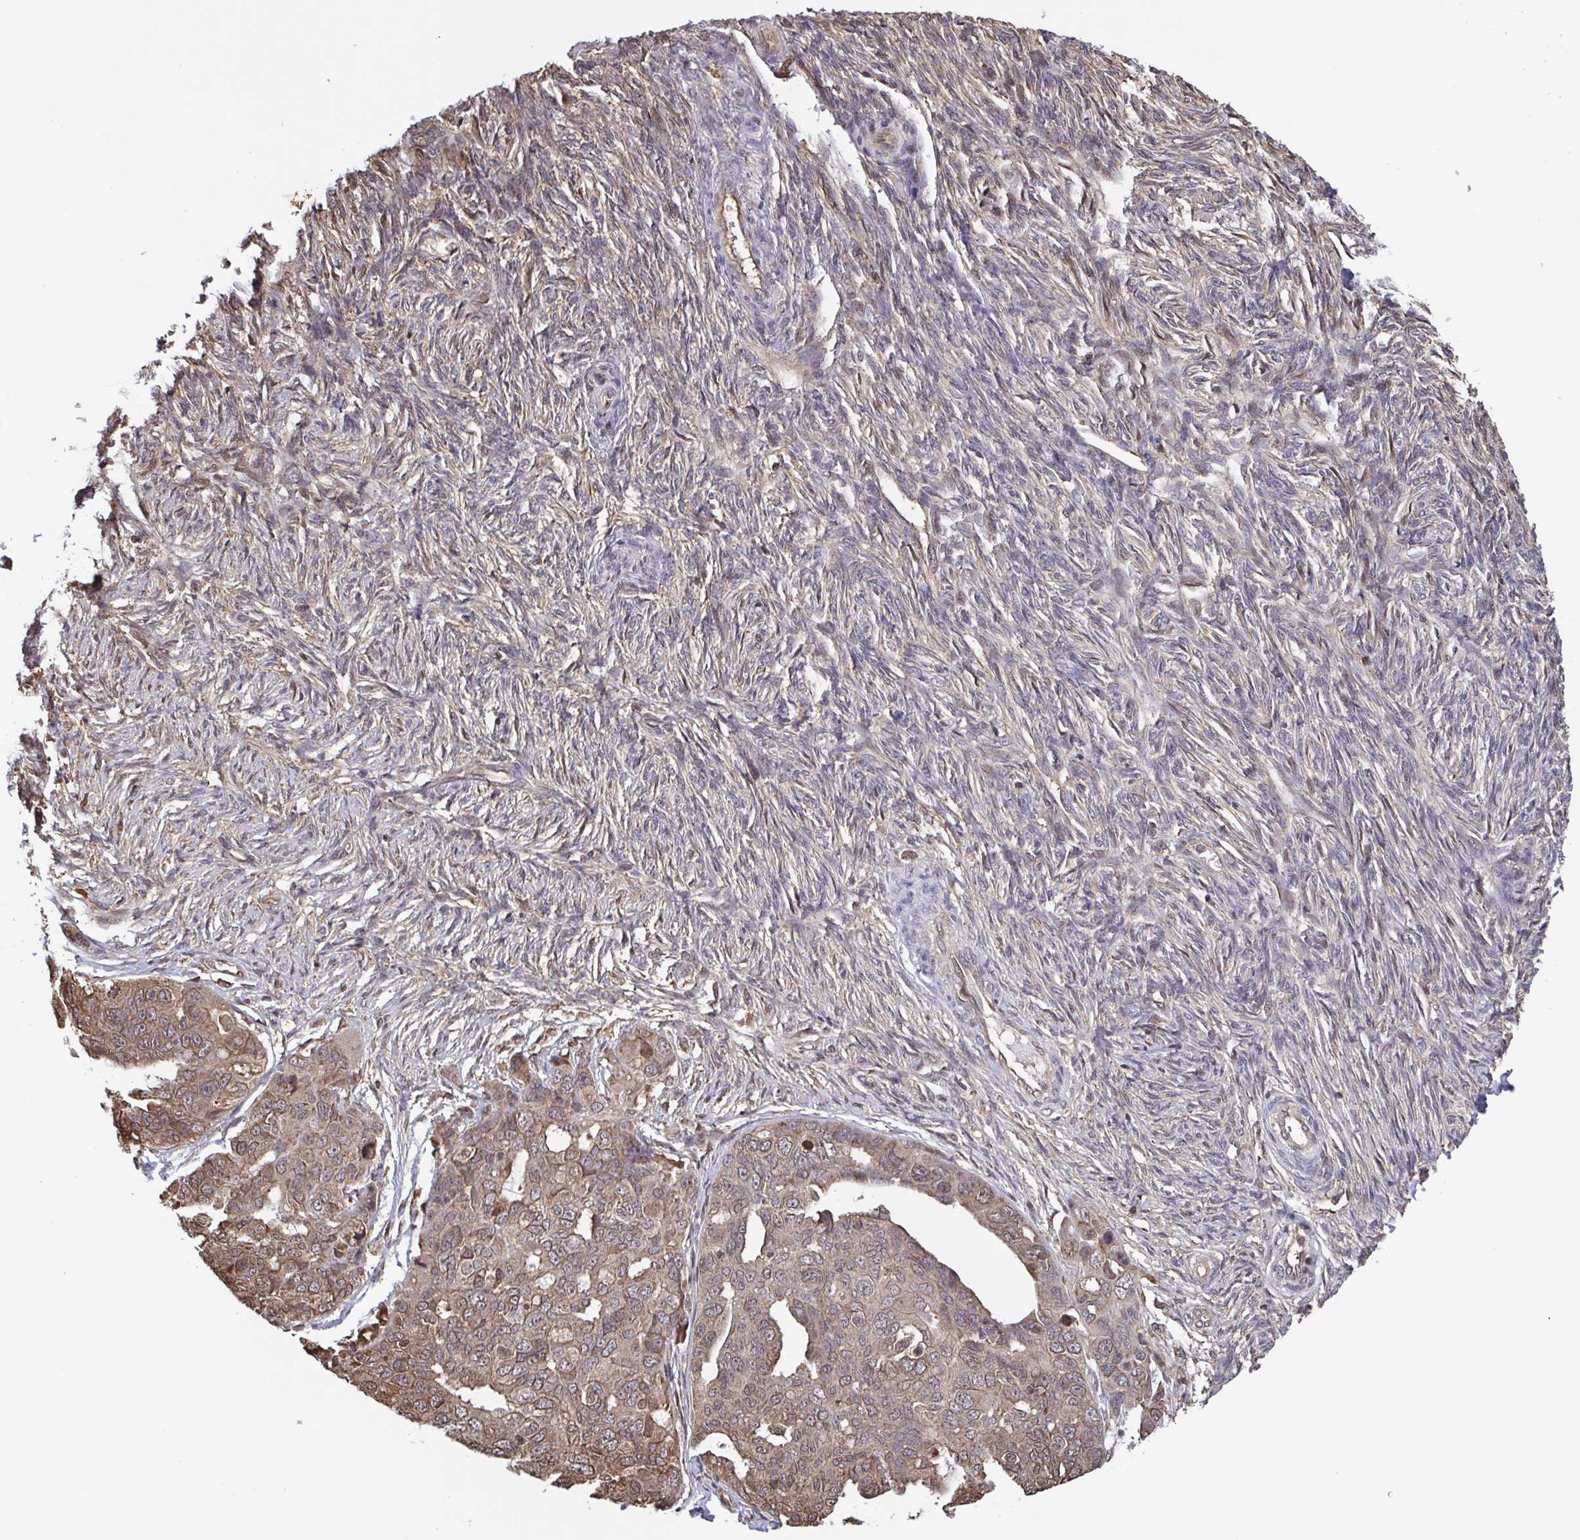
{"staining": {"intensity": "weak", "quantity": ">75%", "location": "cytoplasmic/membranous,nuclear"}, "tissue": "ovarian cancer", "cell_type": "Tumor cells", "image_type": "cancer", "snomed": [{"axis": "morphology", "description": "Carcinoma, endometroid"}, {"axis": "topography", "description": "Ovary"}], "caption": "Protein expression analysis of ovarian cancer exhibits weak cytoplasmic/membranous and nuclear expression in approximately >75% of tumor cells. (DAB IHC, brown staining for protein, blue staining for nuclei).", "gene": "SEC63", "patient": {"sex": "female", "age": 70}}